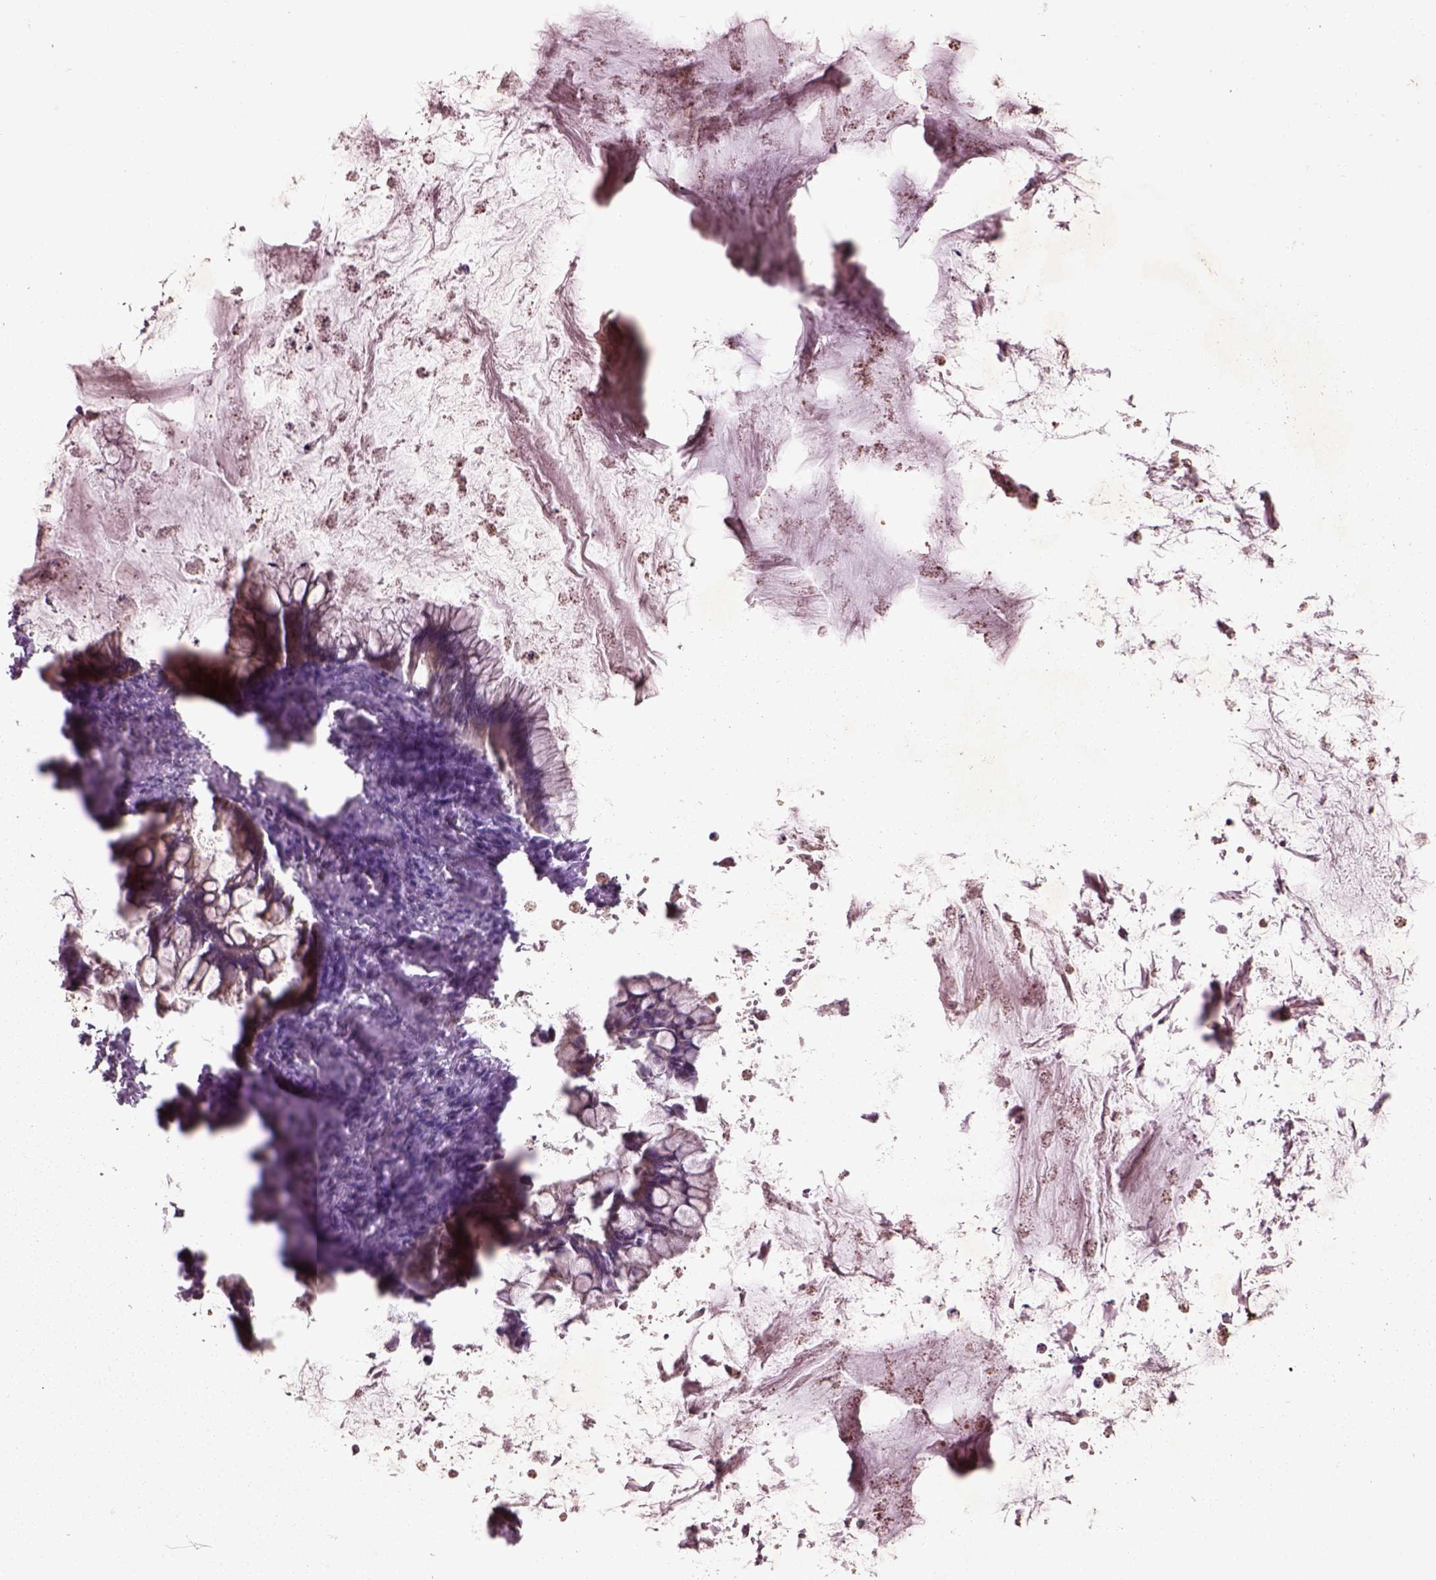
{"staining": {"intensity": "moderate", "quantity": ">75%", "location": "cytoplasmic/membranous"}, "tissue": "ovarian cancer", "cell_type": "Tumor cells", "image_type": "cancer", "snomed": [{"axis": "morphology", "description": "Cystadenocarcinoma, mucinous, NOS"}, {"axis": "topography", "description": "Ovary"}], "caption": "Immunohistochemical staining of ovarian cancer (mucinous cystadenocarcinoma) reveals medium levels of moderate cytoplasmic/membranous staining in about >75% of tumor cells.", "gene": "SLC25A5", "patient": {"sex": "female", "age": 67}}